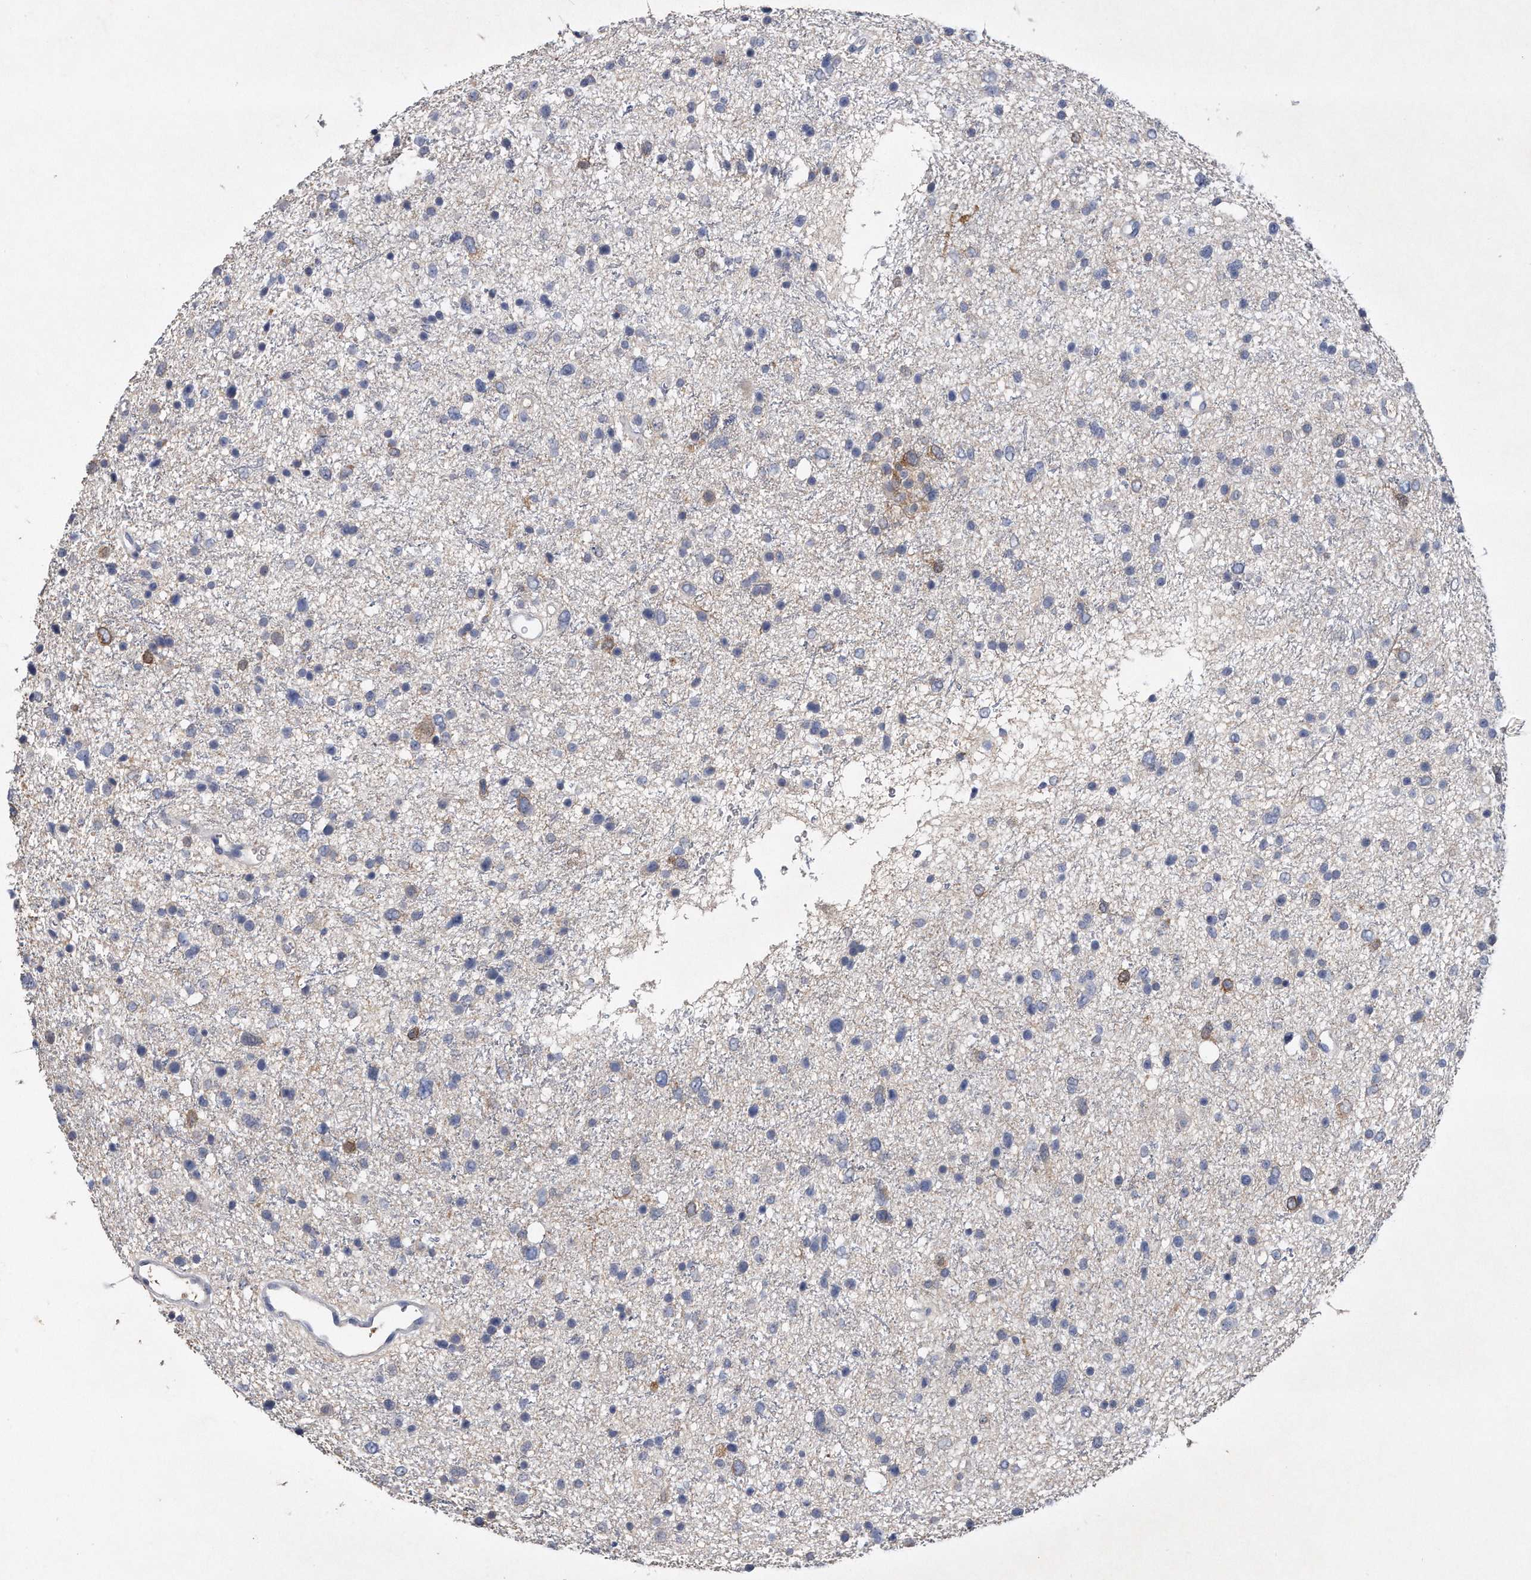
{"staining": {"intensity": "negative", "quantity": "none", "location": "none"}, "tissue": "glioma", "cell_type": "Tumor cells", "image_type": "cancer", "snomed": [{"axis": "morphology", "description": "Glioma, malignant, Low grade"}, {"axis": "topography", "description": "Brain"}], "caption": "This image is of low-grade glioma (malignant) stained with immunohistochemistry (IHC) to label a protein in brown with the nuclei are counter-stained blue. There is no staining in tumor cells.", "gene": "ASNS", "patient": {"sex": "female", "age": 37}}